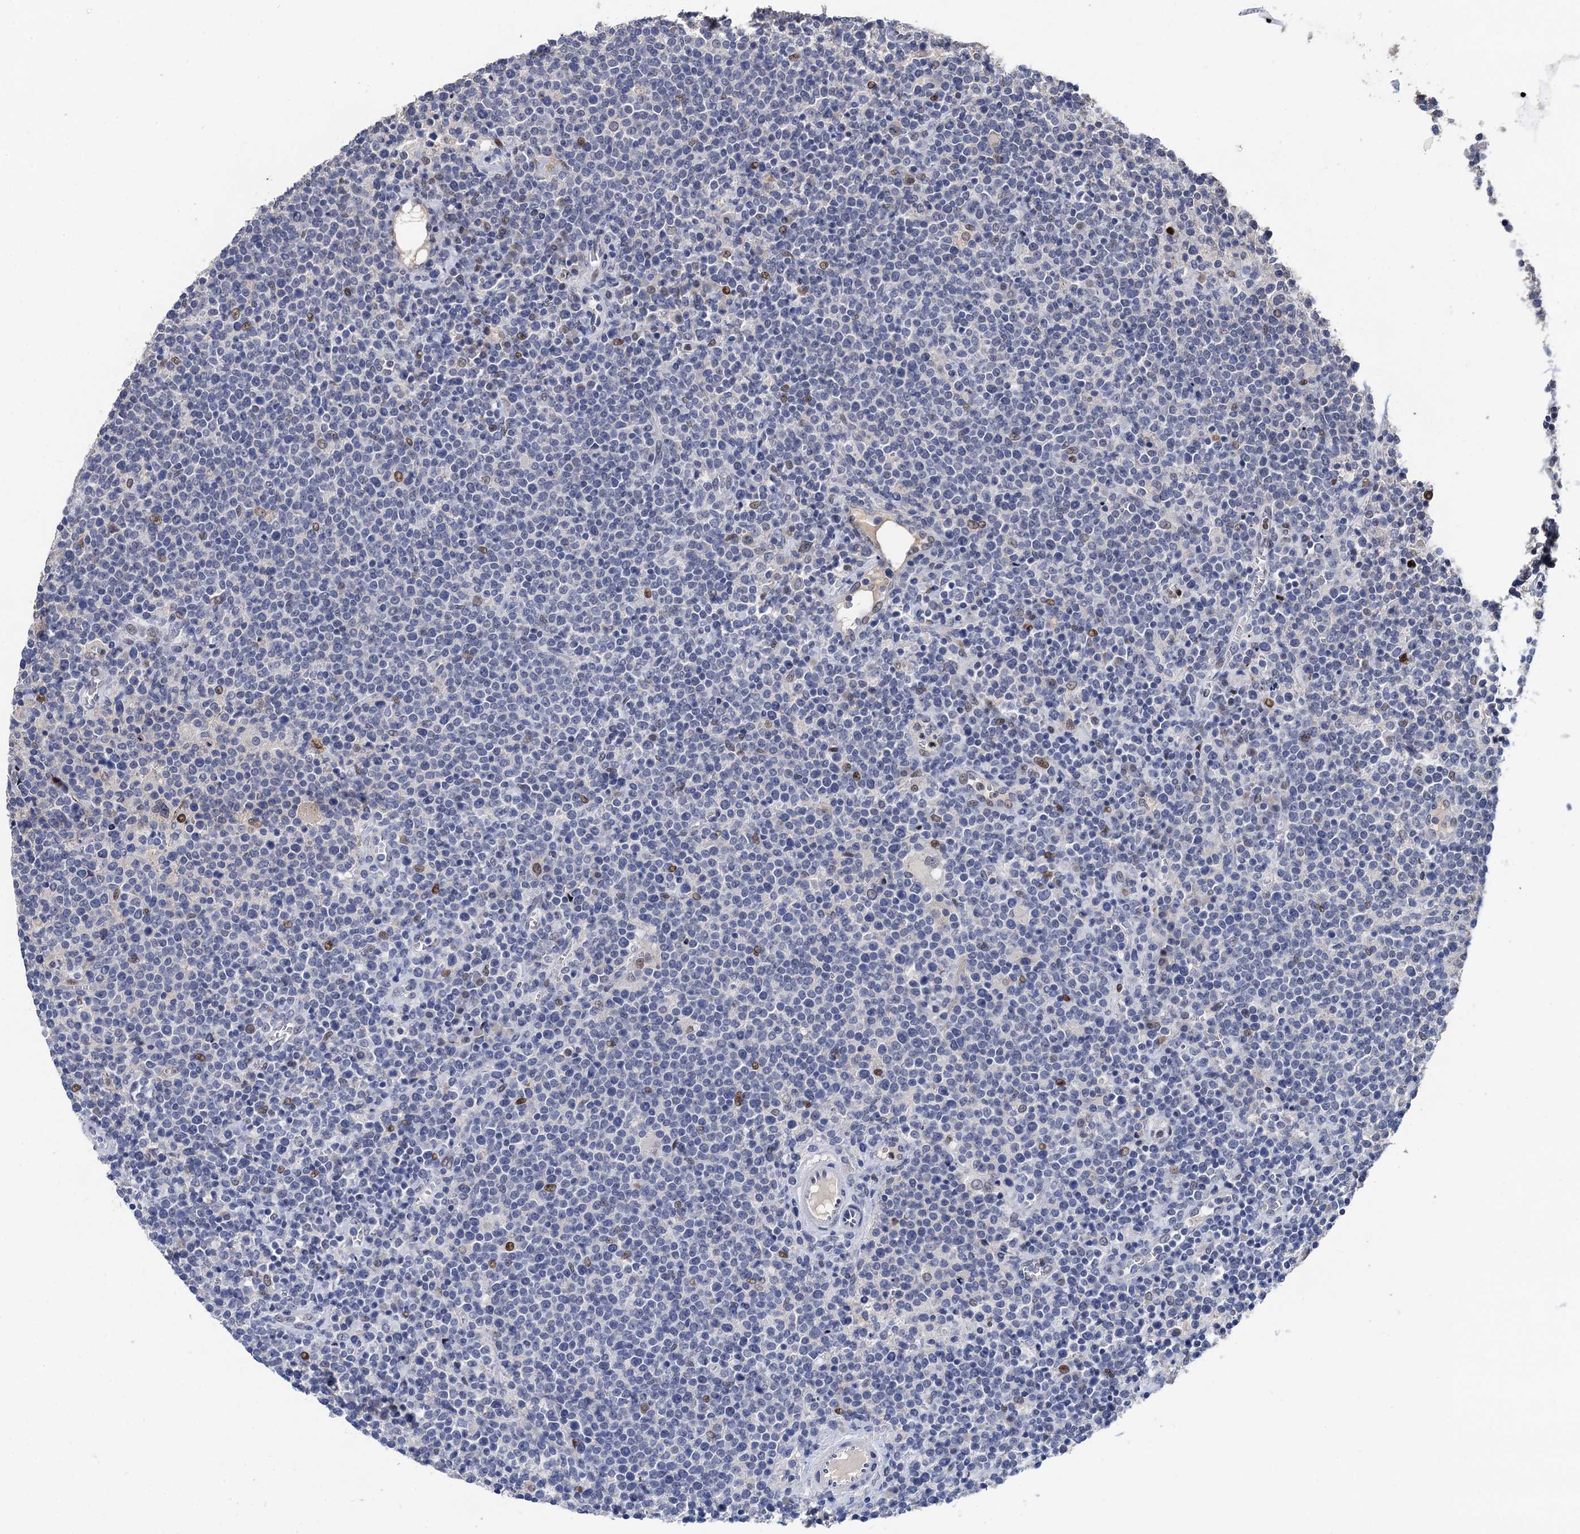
{"staining": {"intensity": "negative", "quantity": "none", "location": "none"}, "tissue": "lymphoma", "cell_type": "Tumor cells", "image_type": "cancer", "snomed": [{"axis": "morphology", "description": "Malignant lymphoma, non-Hodgkin's type, High grade"}, {"axis": "topography", "description": "Lymph node"}], "caption": "A micrograph of human lymphoma is negative for staining in tumor cells.", "gene": "TSEN34", "patient": {"sex": "male", "age": 61}}